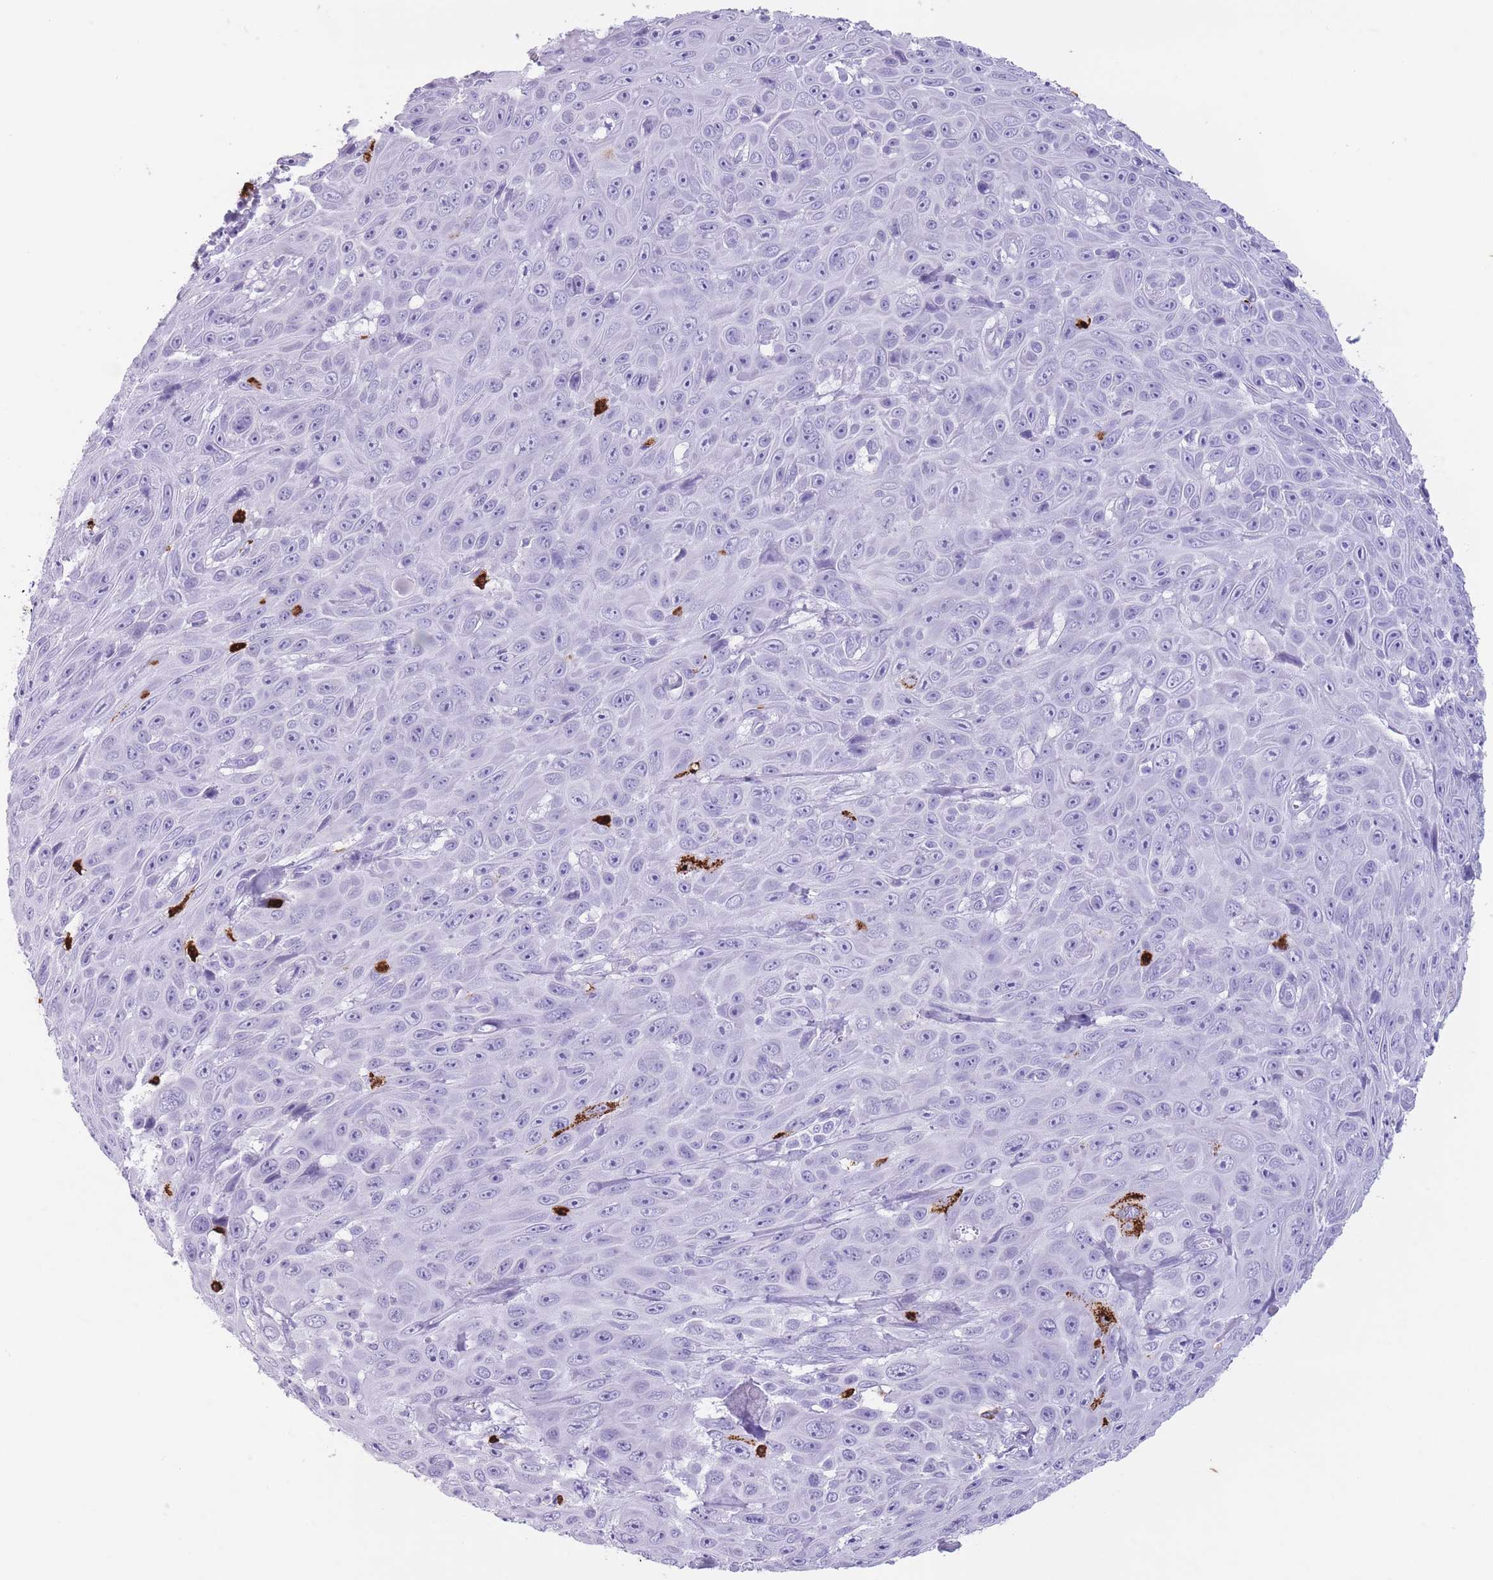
{"staining": {"intensity": "negative", "quantity": "none", "location": "none"}, "tissue": "skin cancer", "cell_type": "Tumor cells", "image_type": "cancer", "snomed": [{"axis": "morphology", "description": "Squamous cell carcinoma, NOS"}, {"axis": "topography", "description": "Skin"}], "caption": "Tumor cells are negative for brown protein staining in skin squamous cell carcinoma.", "gene": "OR4F21", "patient": {"sex": "male", "age": 82}}